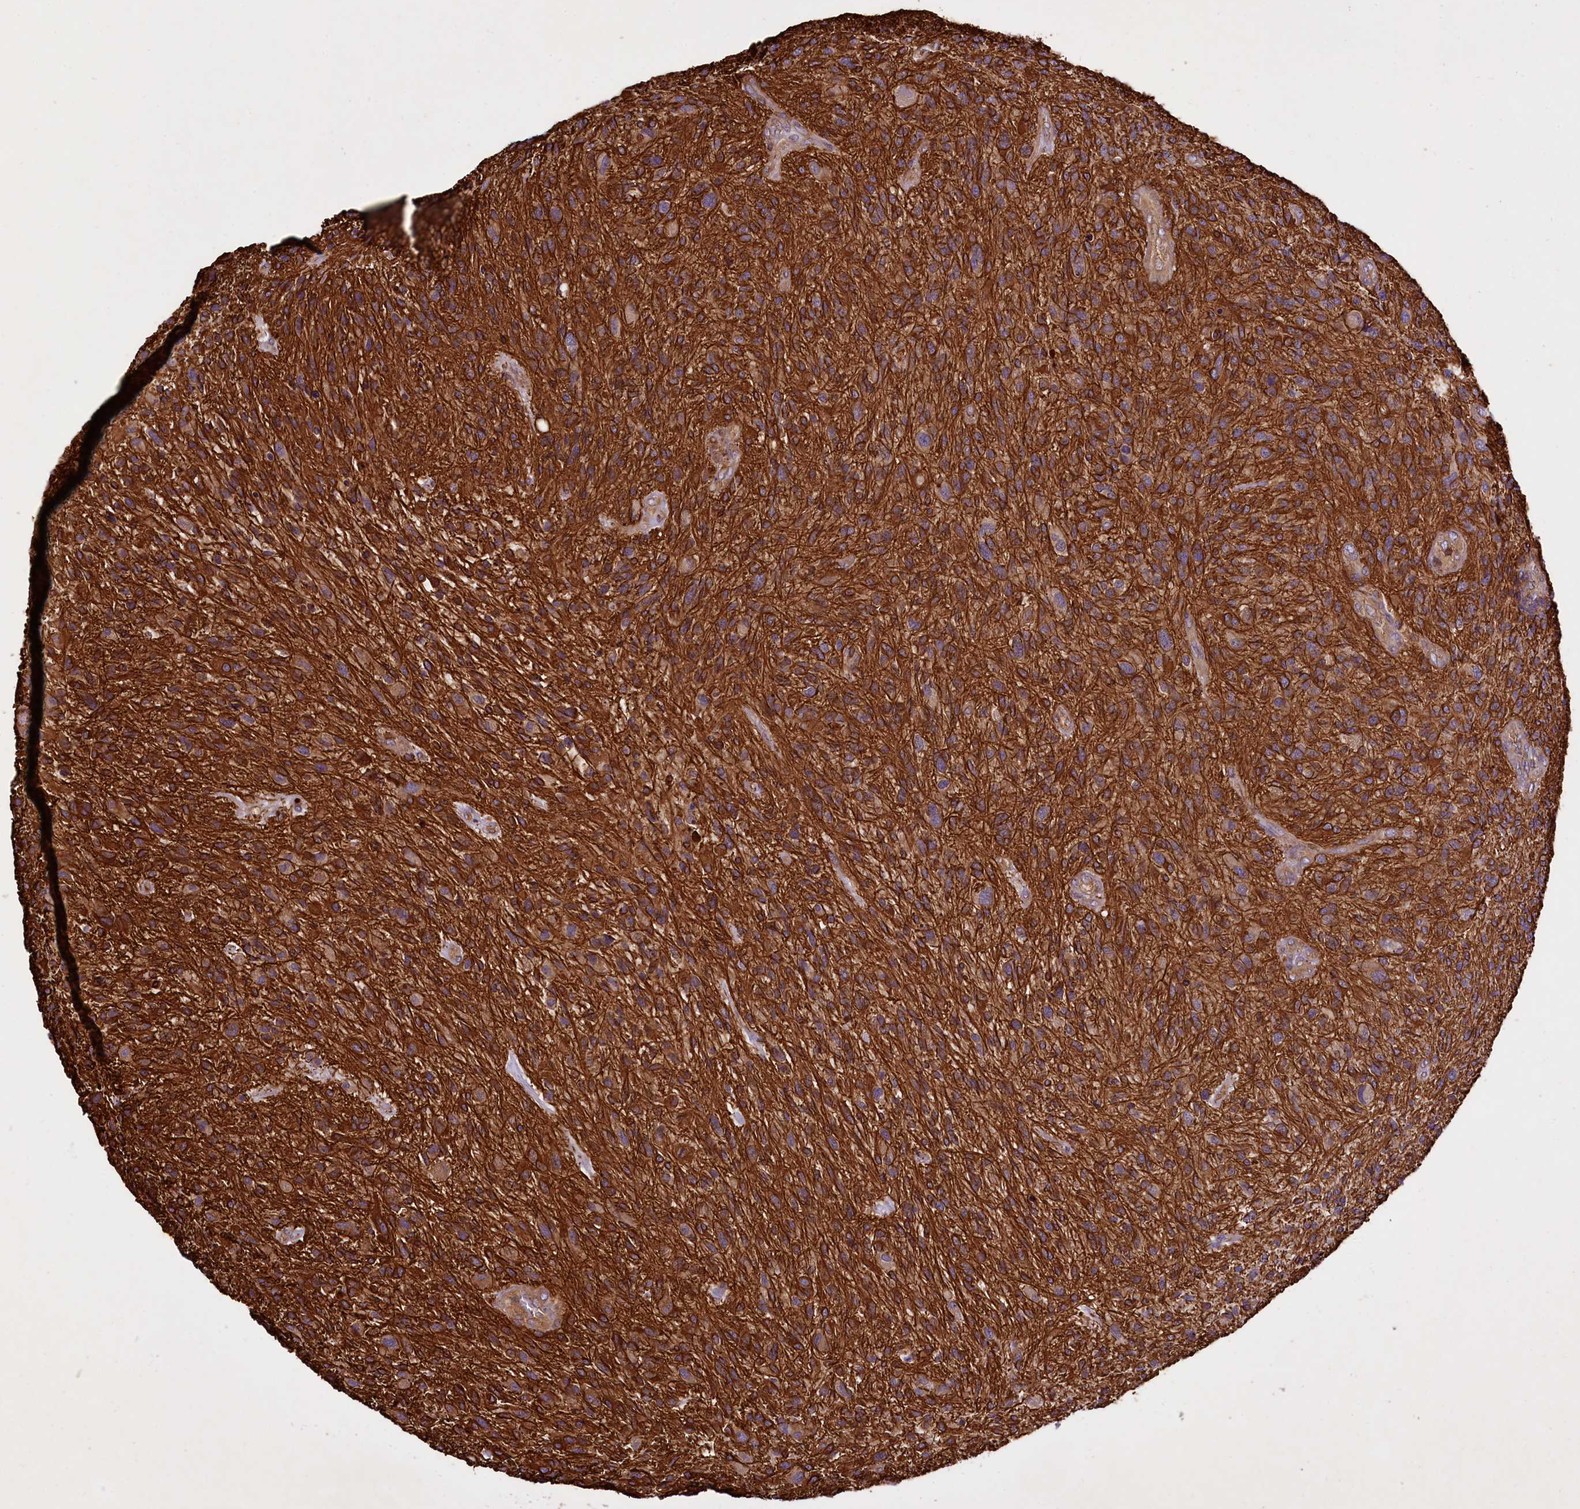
{"staining": {"intensity": "strong", "quantity": ">75%", "location": "cytoplasmic/membranous"}, "tissue": "glioma", "cell_type": "Tumor cells", "image_type": "cancer", "snomed": [{"axis": "morphology", "description": "Glioma, malignant, High grade"}, {"axis": "topography", "description": "Brain"}], "caption": "Strong cytoplasmic/membranous expression for a protein is seen in approximately >75% of tumor cells of glioma using IHC.", "gene": "RARS2", "patient": {"sex": "male", "age": 47}}